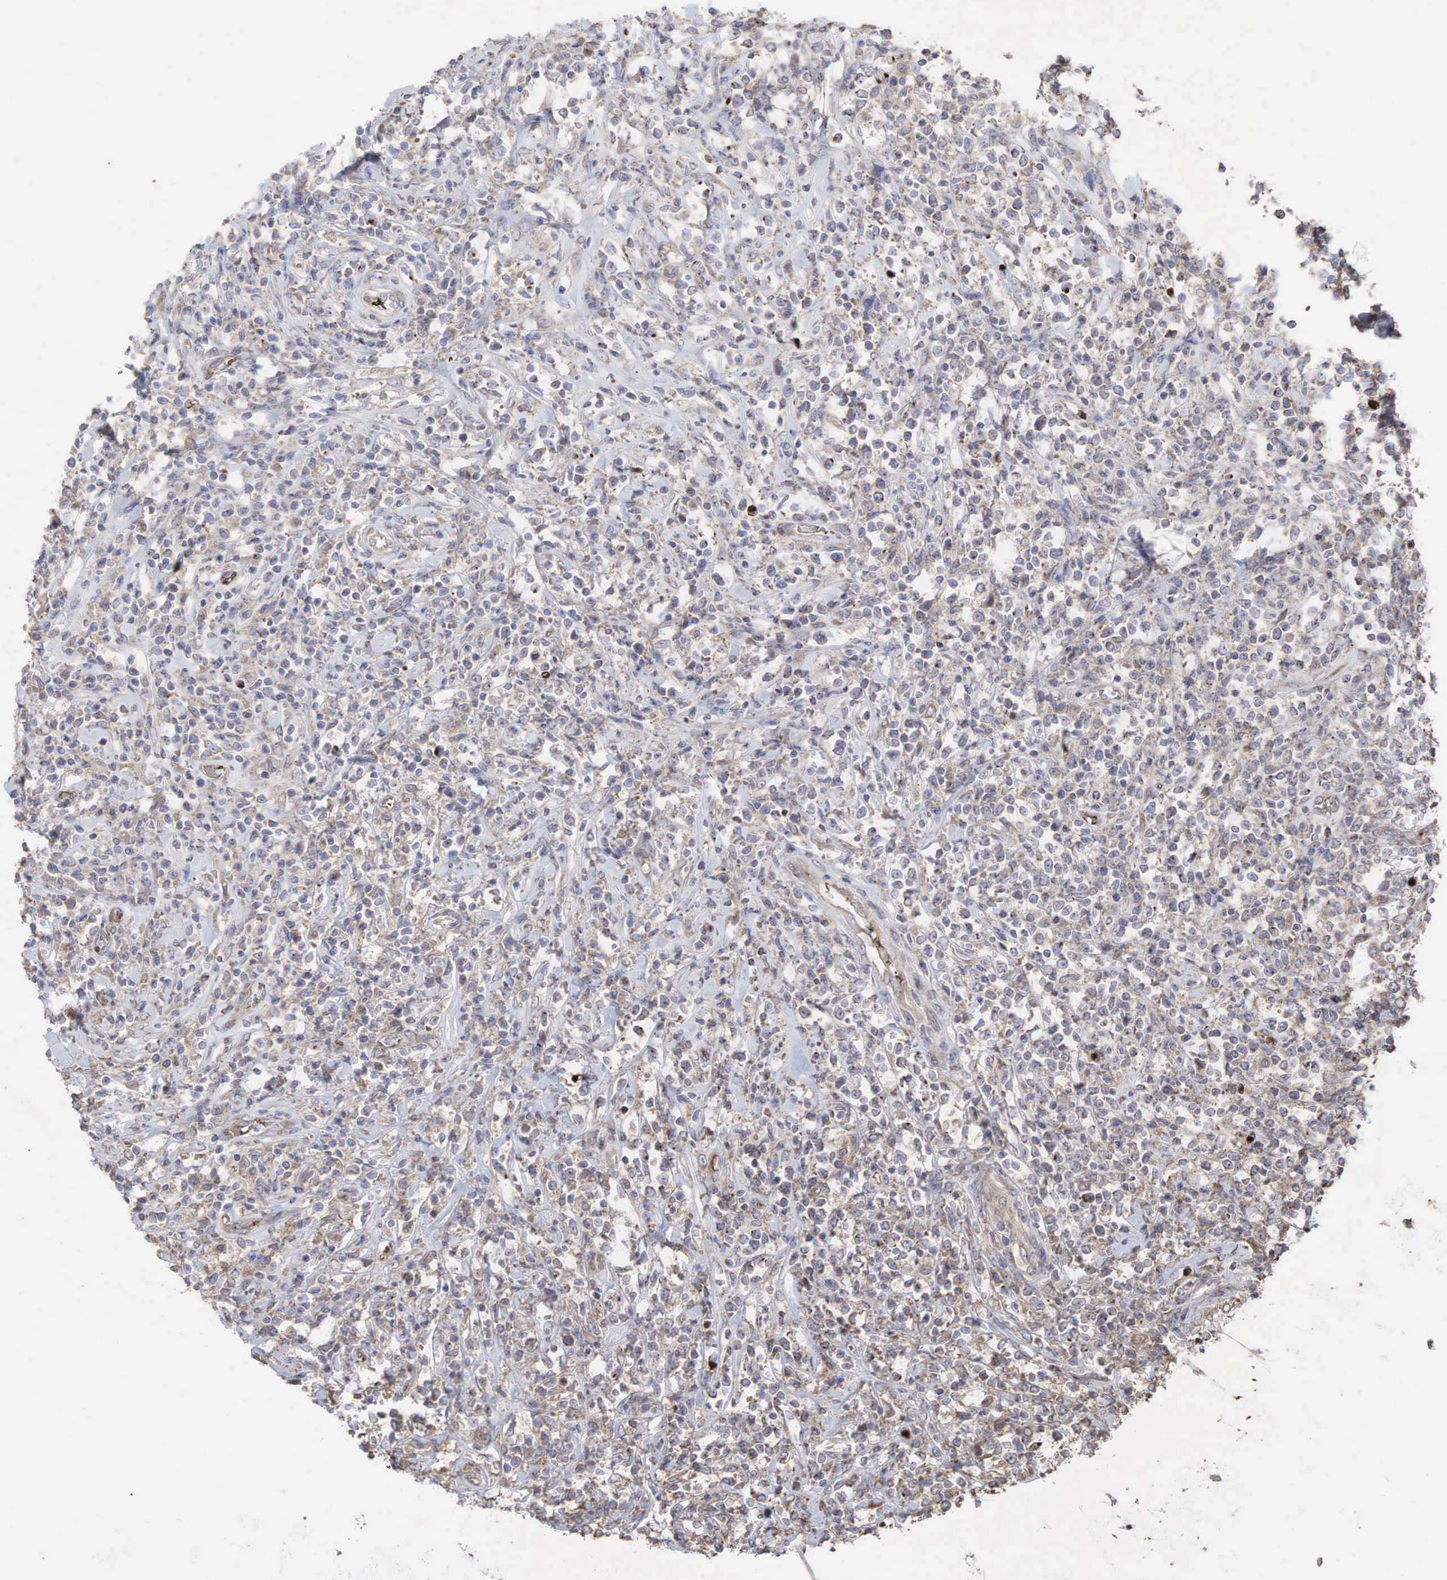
{"staining": {"intensity": "weak", "quantity": ">75%", "location": "cytoplasmic/membranous"}, "tissue": "lymphoma", "cell_type": "Tumor cells", "image_type": "cancer", "snomed": [{"axis": "morphology", "description": "Malignant lymphoma, non-Hodgkin's type, High grade"}, {"axis": "topography", "description": "Colon"}], "caption": "Tumor cells show low levels of weak cytoplasmic/membranous positivity in approximately >75% of cells in malignant lymphoma, non-Hodgkin's type (high-grade).", "gene": "PABPC5", "patient": {"sex": "male", "age": 82}}